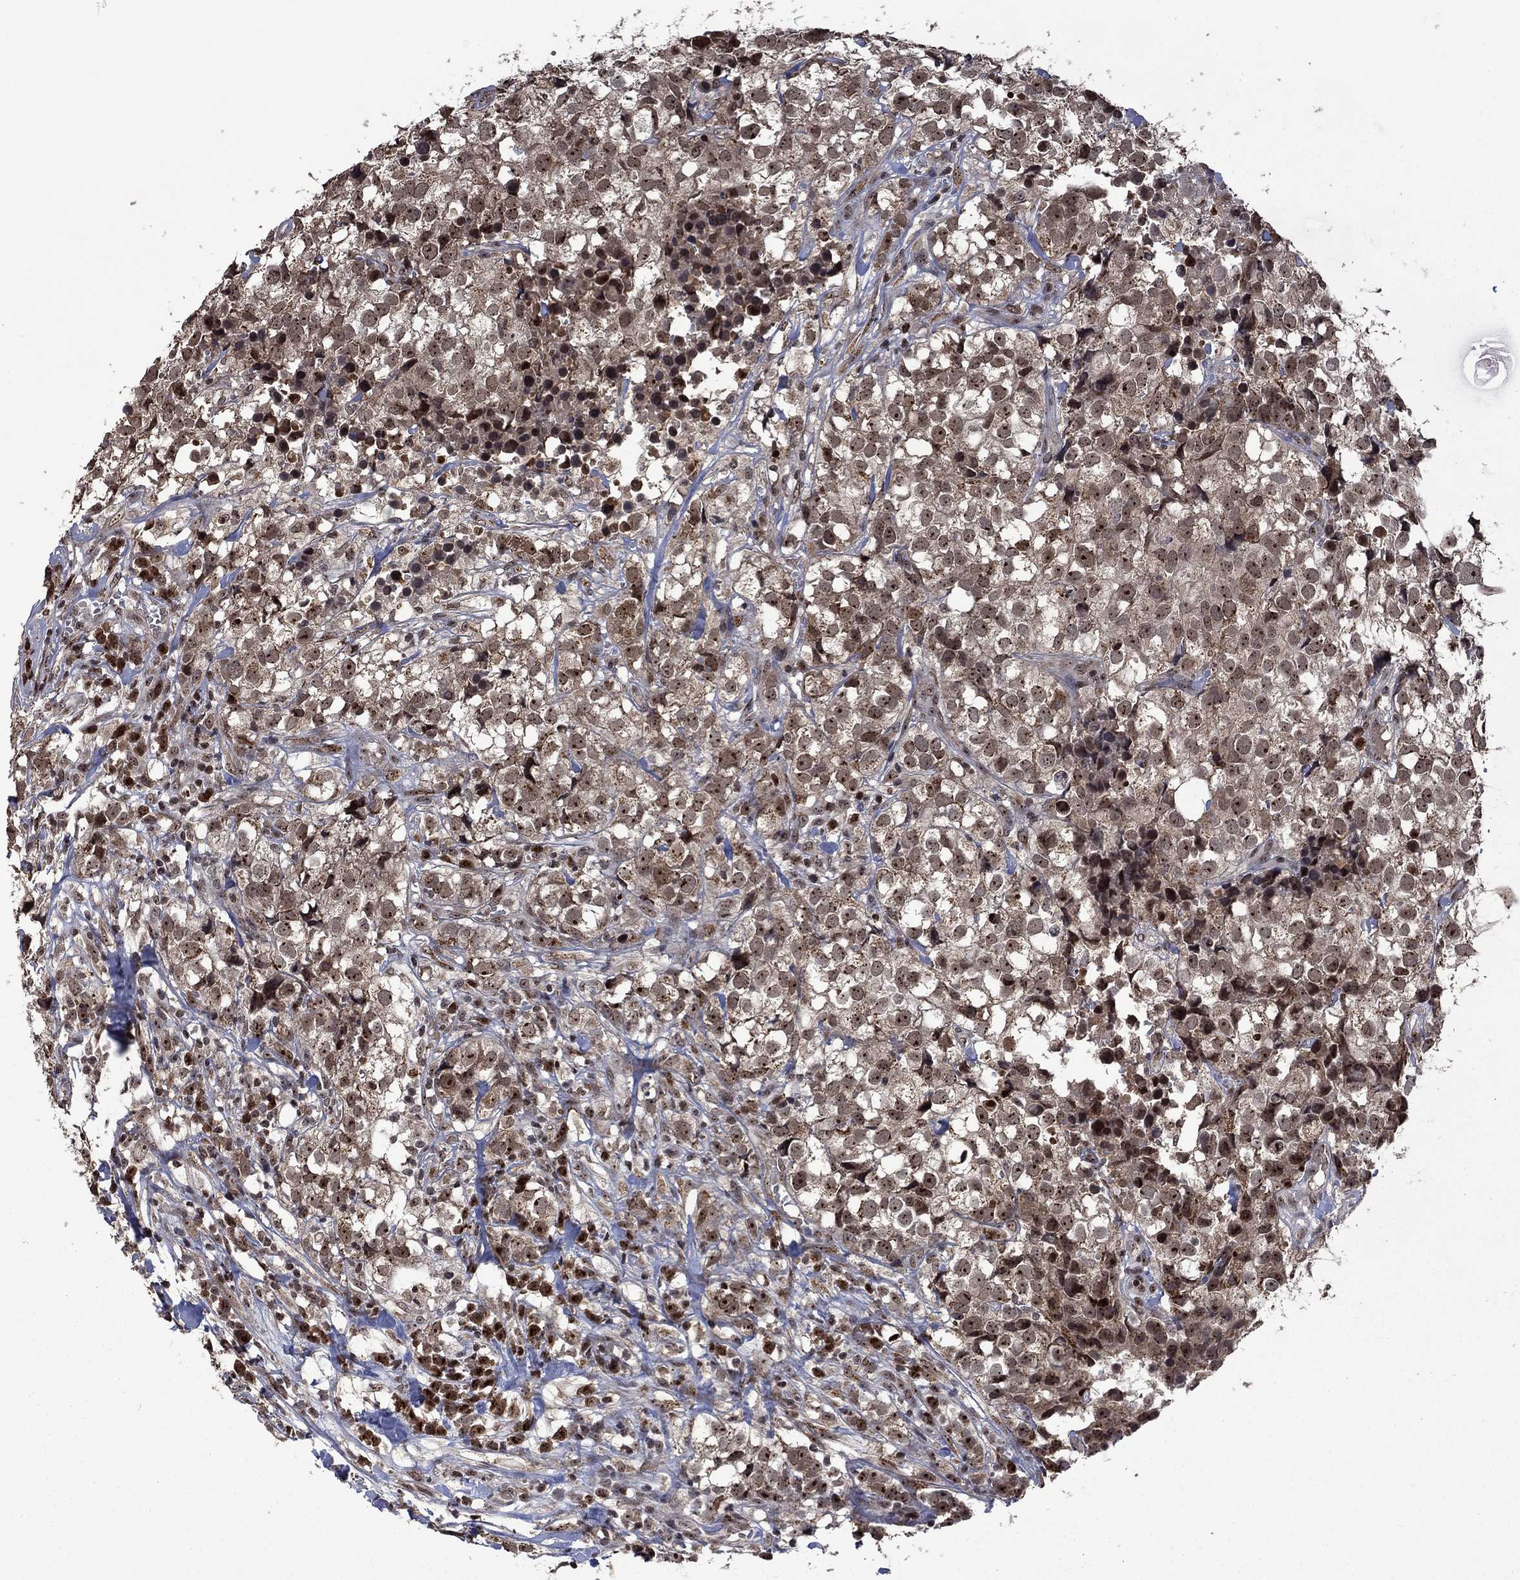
{"staining": {"intensity": "moderate", "quantity": "25%-75%", "location": "cytoplasmic/membranous,nuclear"}, "tissue": "breast cancer", "cell_type": "Tumor cells", "image_type": "cancer", "snomed": [{"axis": "morphology", "description": "Duct carcinoma"}, {"axis": "topography", "description": "Breast"}], "caption": "Immunohistochemistry (IHC) staining of breast invasive ductal carcinoma, which demonstrates medium levels of moderate cytoplasmic/membranous and nuclear expression in about 25%-75% of tumor cells indicating moderate cytoplasmic/membranous and nuclear protein staining. The staining was performed using DAB (brown) for protein detection and nuclei were counterstained in hematoxylin (blue).", "gene": "FBL", "patient": {"sex": "female", "age": 30}}